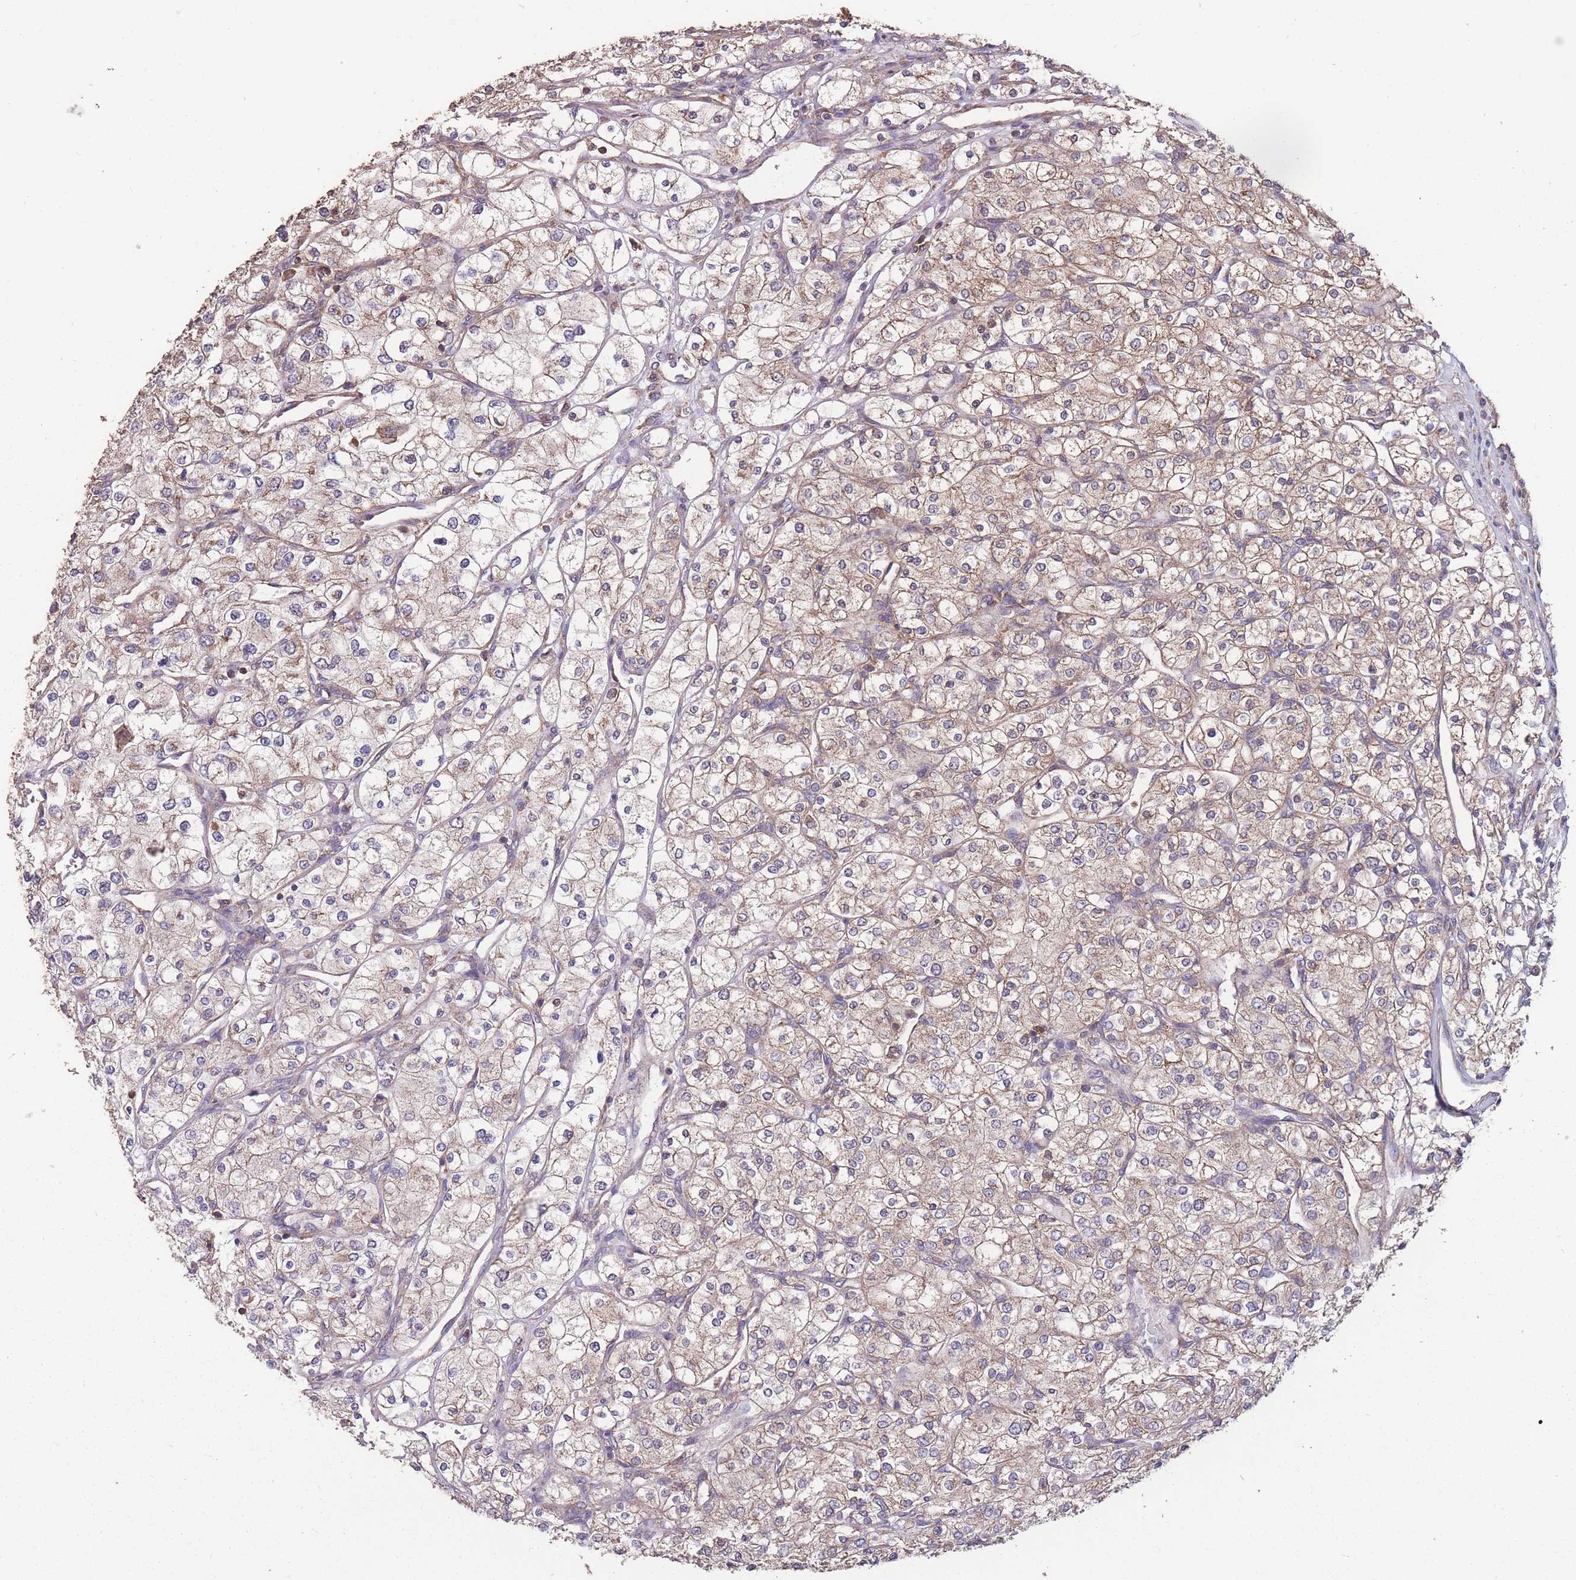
{"staining": {"intensity": "moderate", "quantity": "25%-75%", "location": "cytoplasmic/membranous"}, "tissue": "renal cancer", "cell_type": "Tumor cells", "image_type": "cancer", "snomed": [{"axis": "morphology", "description": "Adenocarcinoma, NOS"}, {"axis": "topography", "description": "Kidney"}], "caption": "Human adenocarcinoma (renal) stained with a brown dye demonstrates moderate cytoplasmic/membranous positive expression in about 25%-75% of tumor cells.", "gene": "NUDT21", "patient": {"sex": "male", "age": 80}}